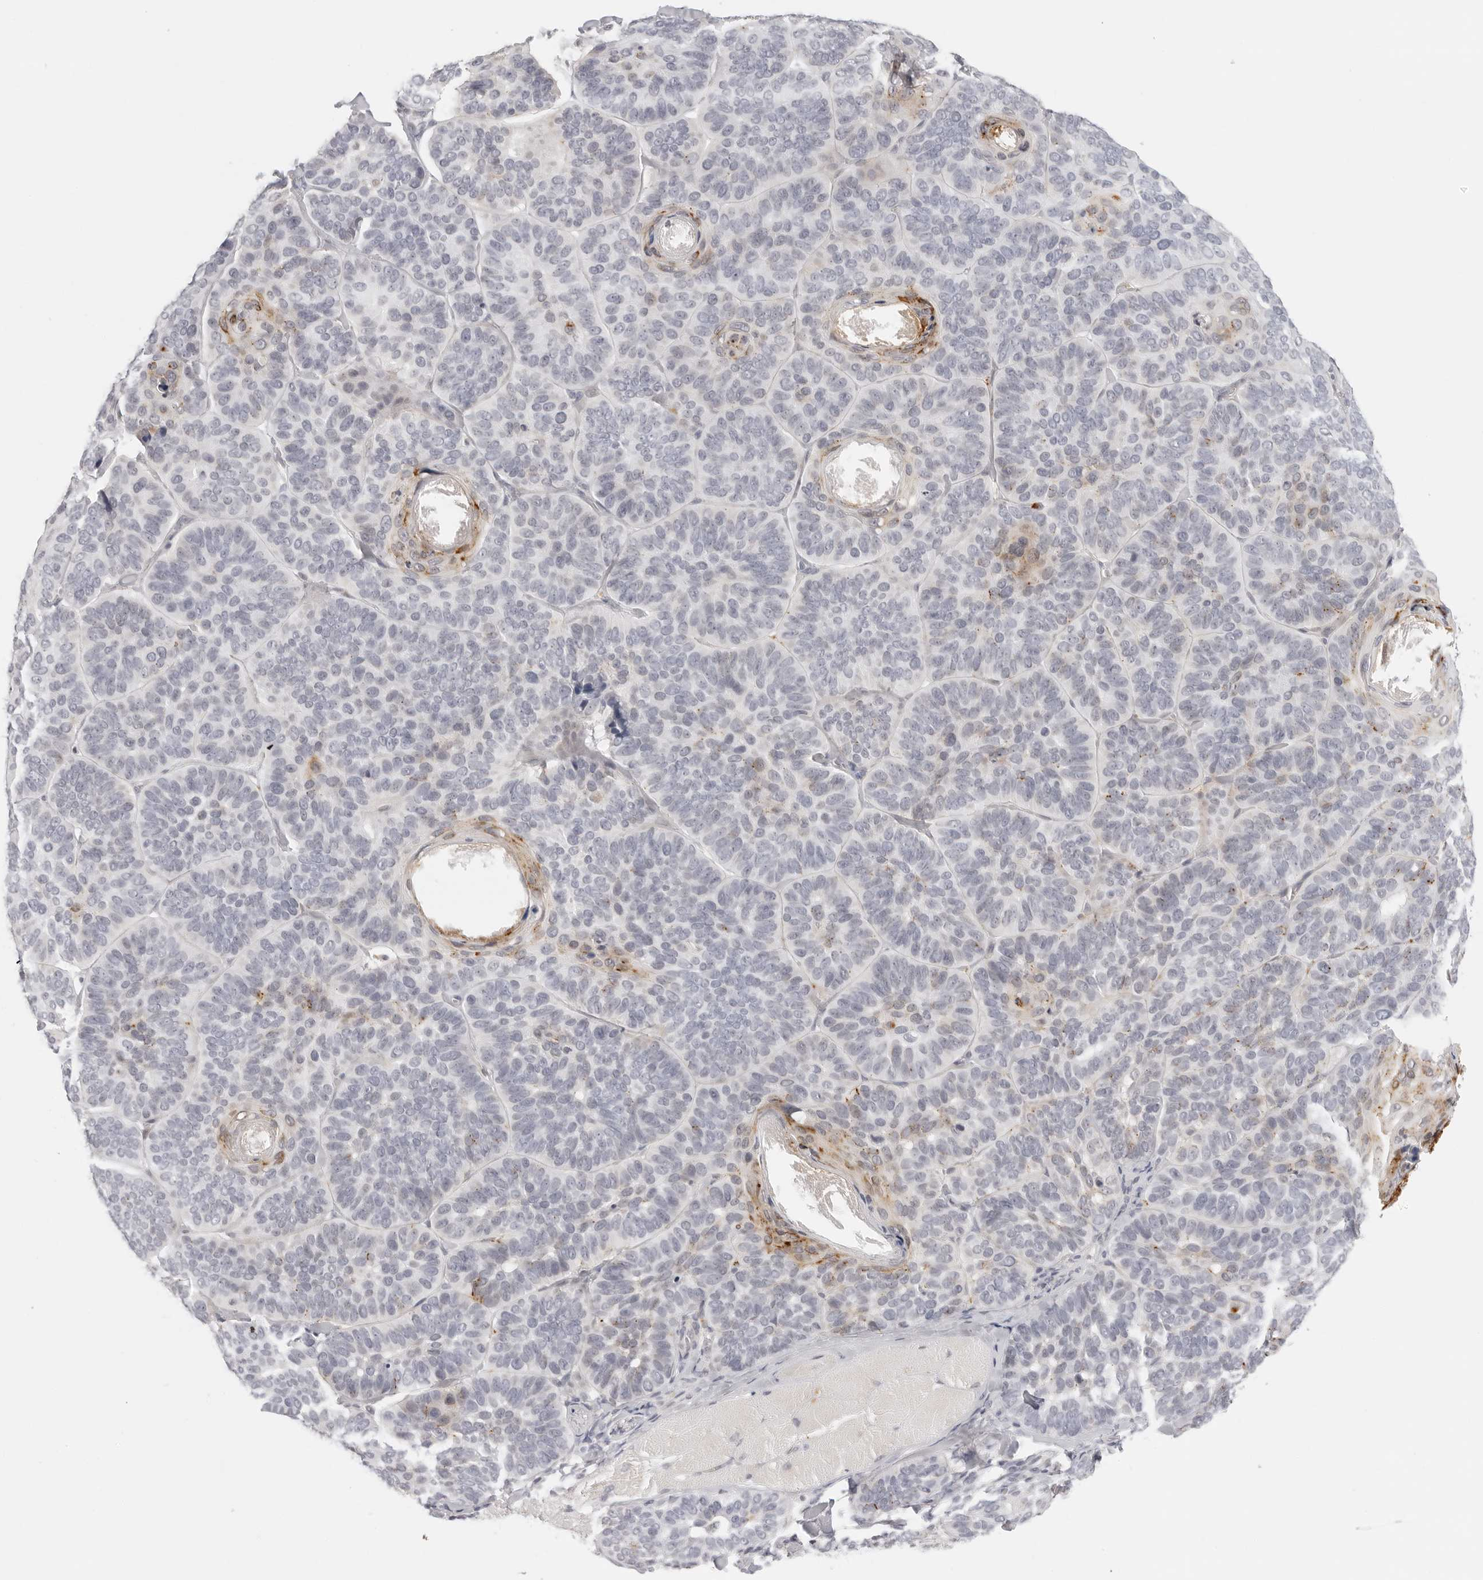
{"staining": {"intensity": "negative", "quantity": "none", "location": "none"}, "tissue": "skin cancer", "cell_type": "Tumor cells", "image_type": "cancer", "snomed": [{"axis": "morphology", "description": "Basal cell carcinoma"}, {"axis": "topography", "description": "Skin"}], "caption": "The IHC image has no significant staining in tumor cells of basal cell carcinoma (skin) tissue.", "gene": "STRADB", "patient": {"sex": "male", "age": 62}}